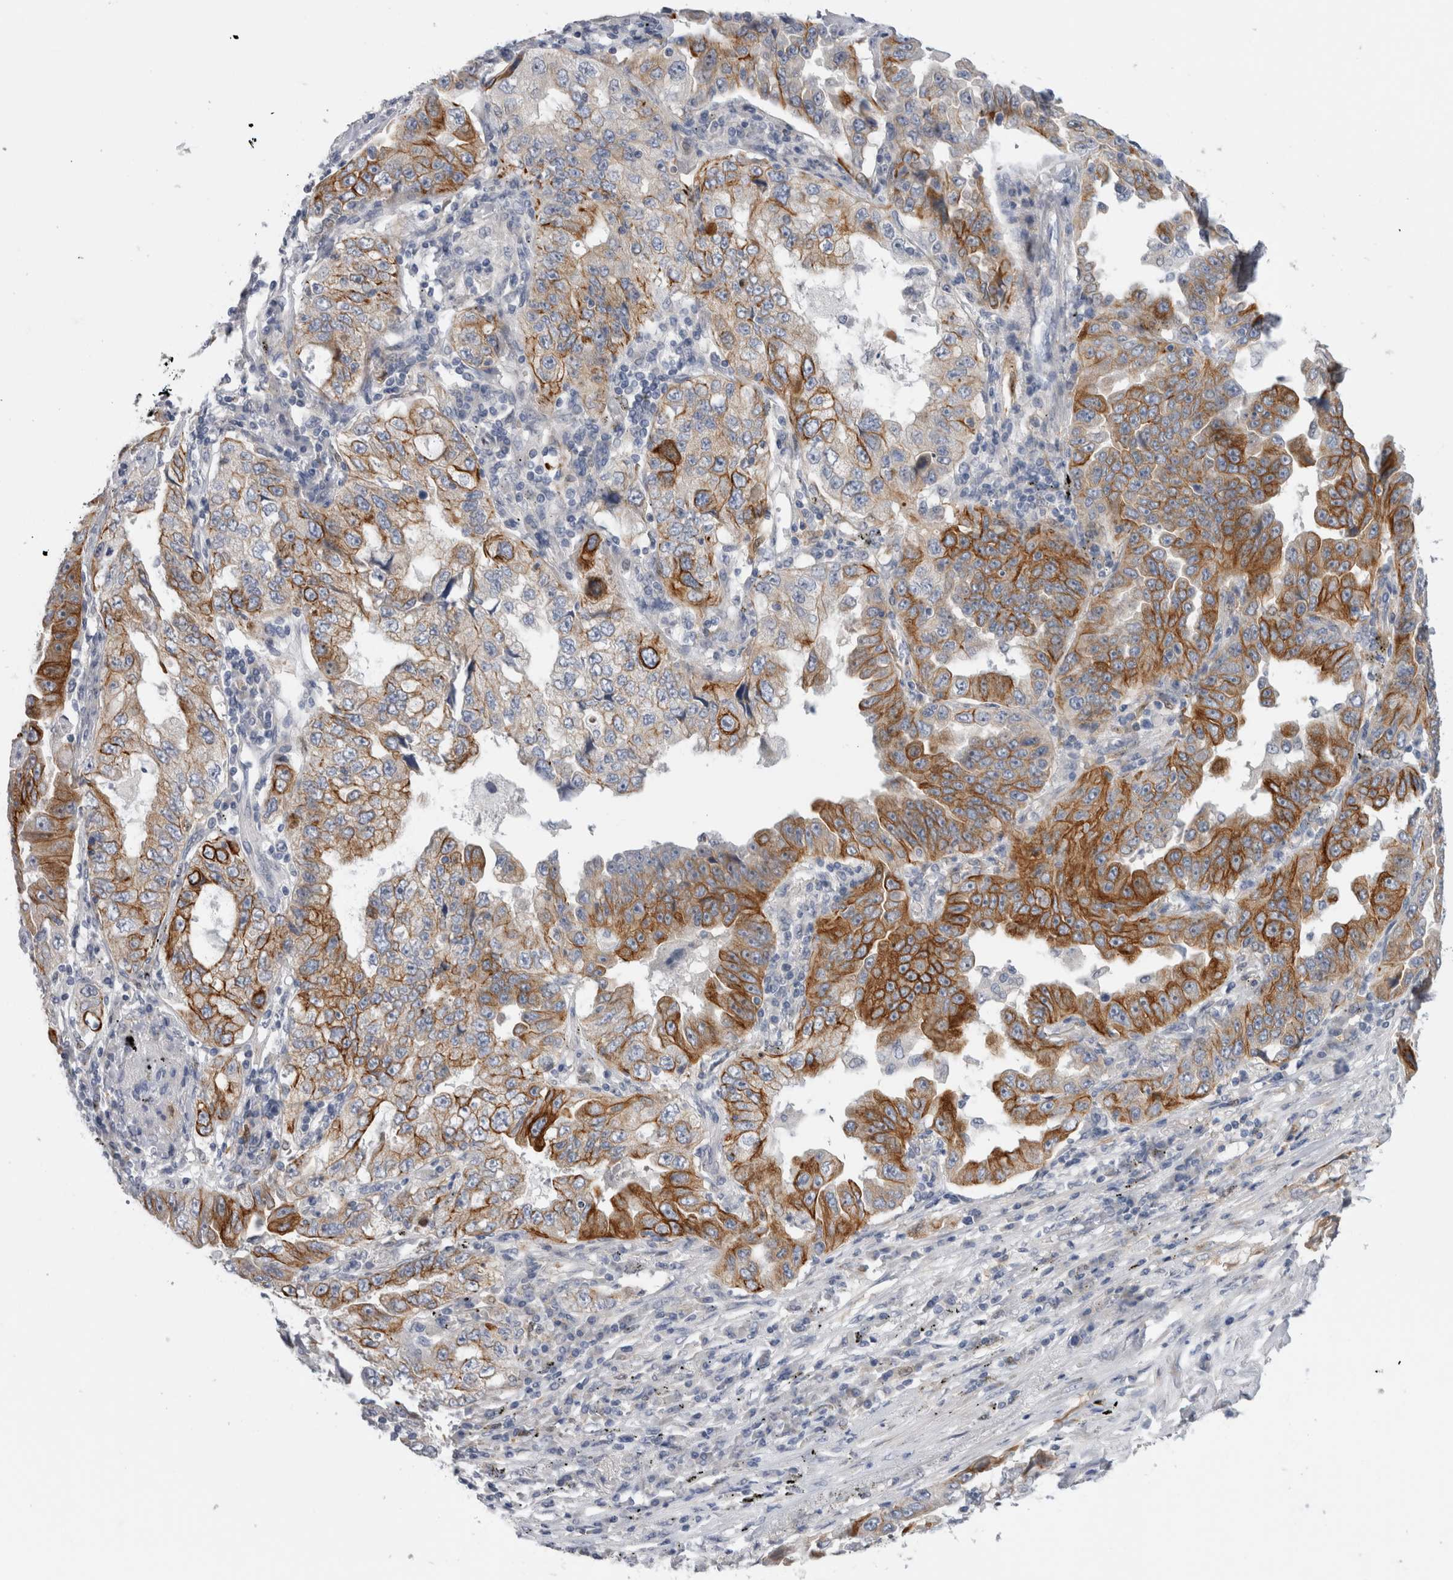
{"staining": {"intensity": "strong", "quantity": "25%-75%", "location": "cytoplasmic/membranous"}, "tissue": "lung cancer", "cell_type": "Tumor cells", "image_type": "cancer", "snomed": [{"axis": "morphology", "description": "Adenocarcinoma, NOS"}, {"axis": "topography", "description": "Lung"}], "caption": "Protein expression analysis of lung cancer (adenocarcinoma) displays strong cytoplasmic/membranous positivity in about 25%-75% of tumor cells.", "gene": "SLC20A2", "patient": {"sex": "female", "age": 51}}